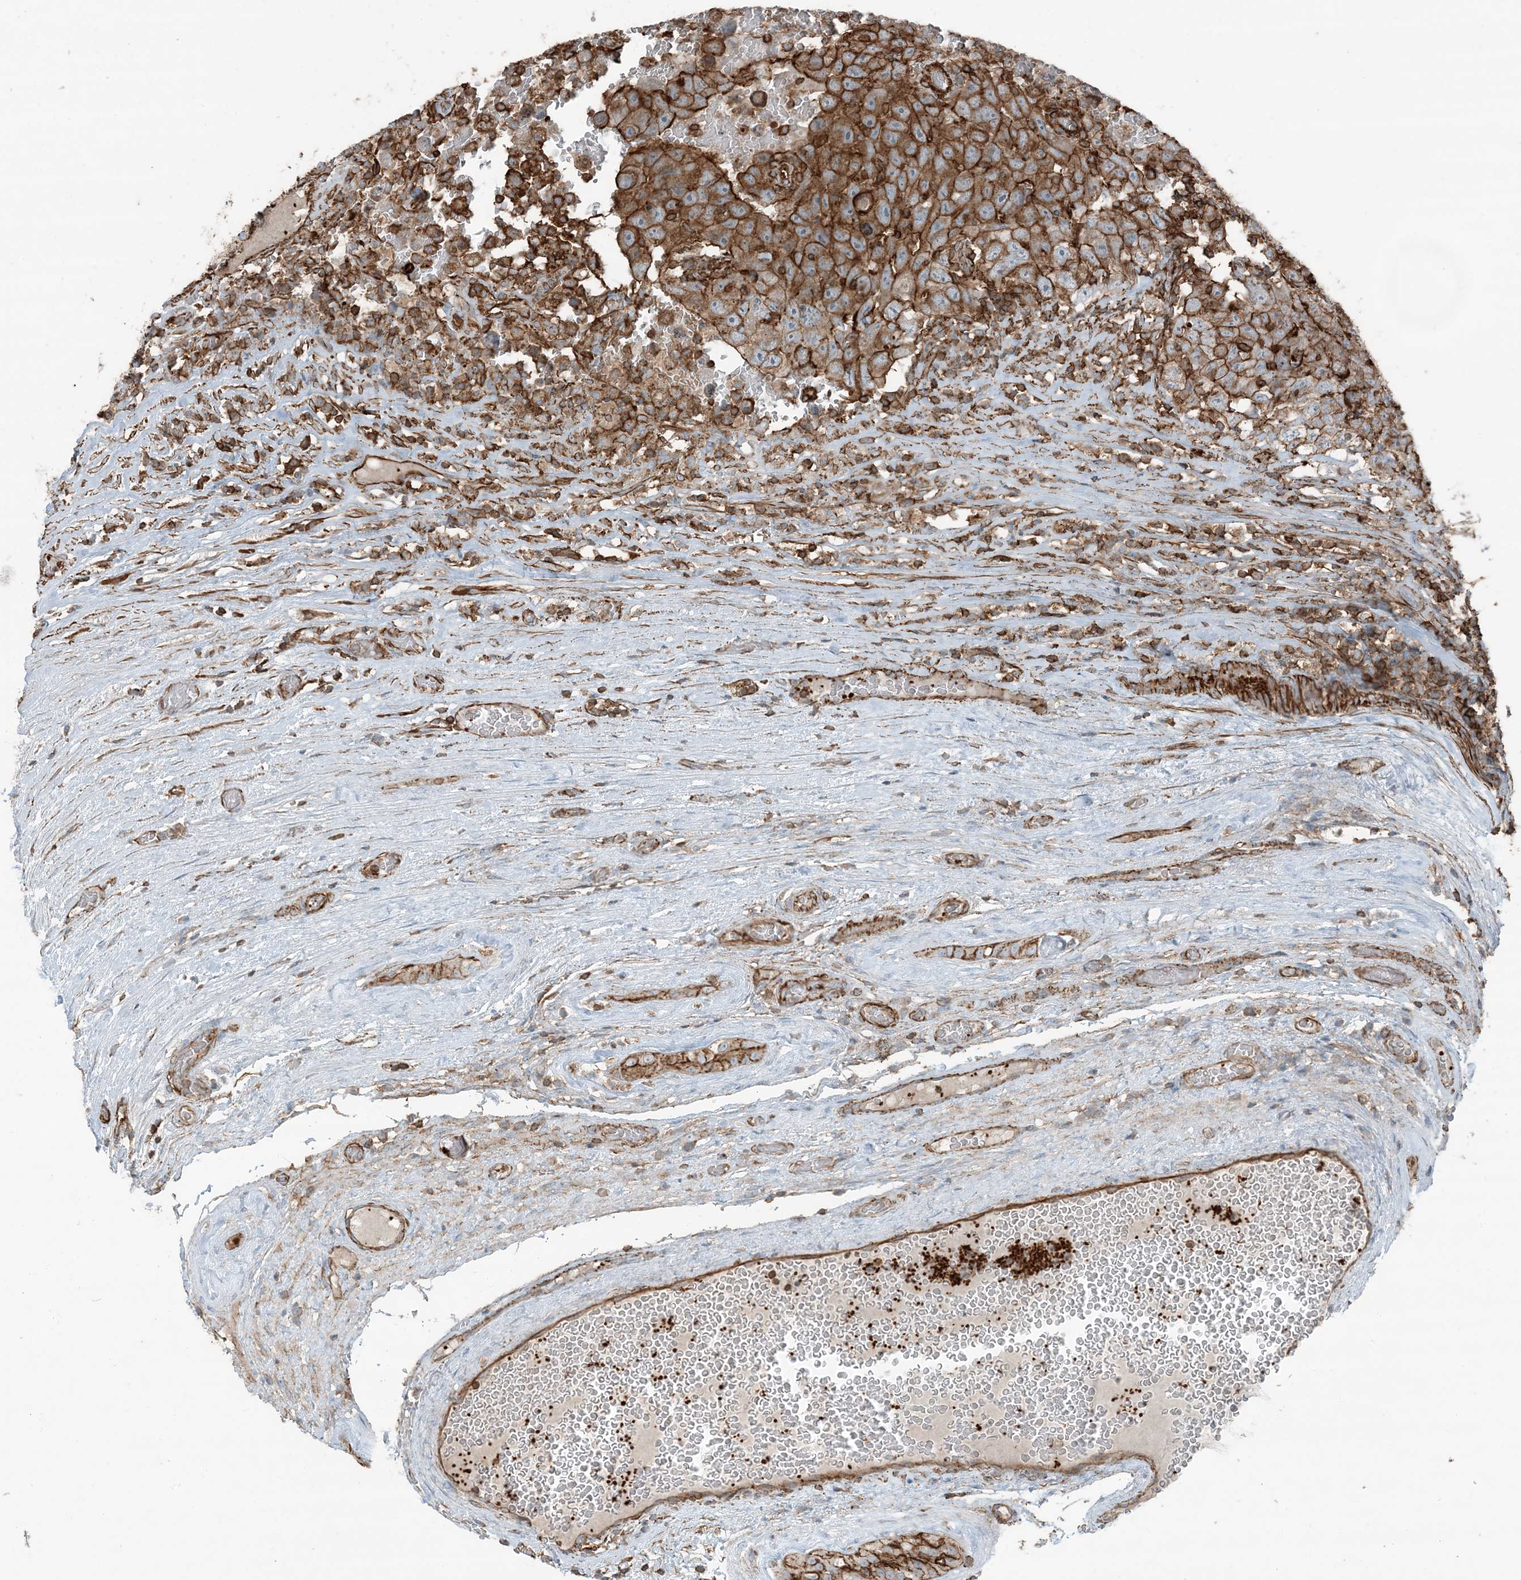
{"staining": {"intensity": "strong", "quantity": ">75%", "location": "cytoplasmic/membranous"}, "tissue": "testis cancer", "cell_type": "Tumor cells", "image_type": "cancer", "snomed": [{"axis": "morphology", "description": "Carcinoma, Embryonal, NOS"}, {"axis": "topography", "description": "Testis"}], "caption": "Immunohistochemistry (IHC) of testis embryonal carcinoma exhibits high levels of strong cytoplasmic/membranous positivity in about >75% of tumor cells.", "gene": "APOBEC3C", "patient": {"sex": "male", "age": 26}}